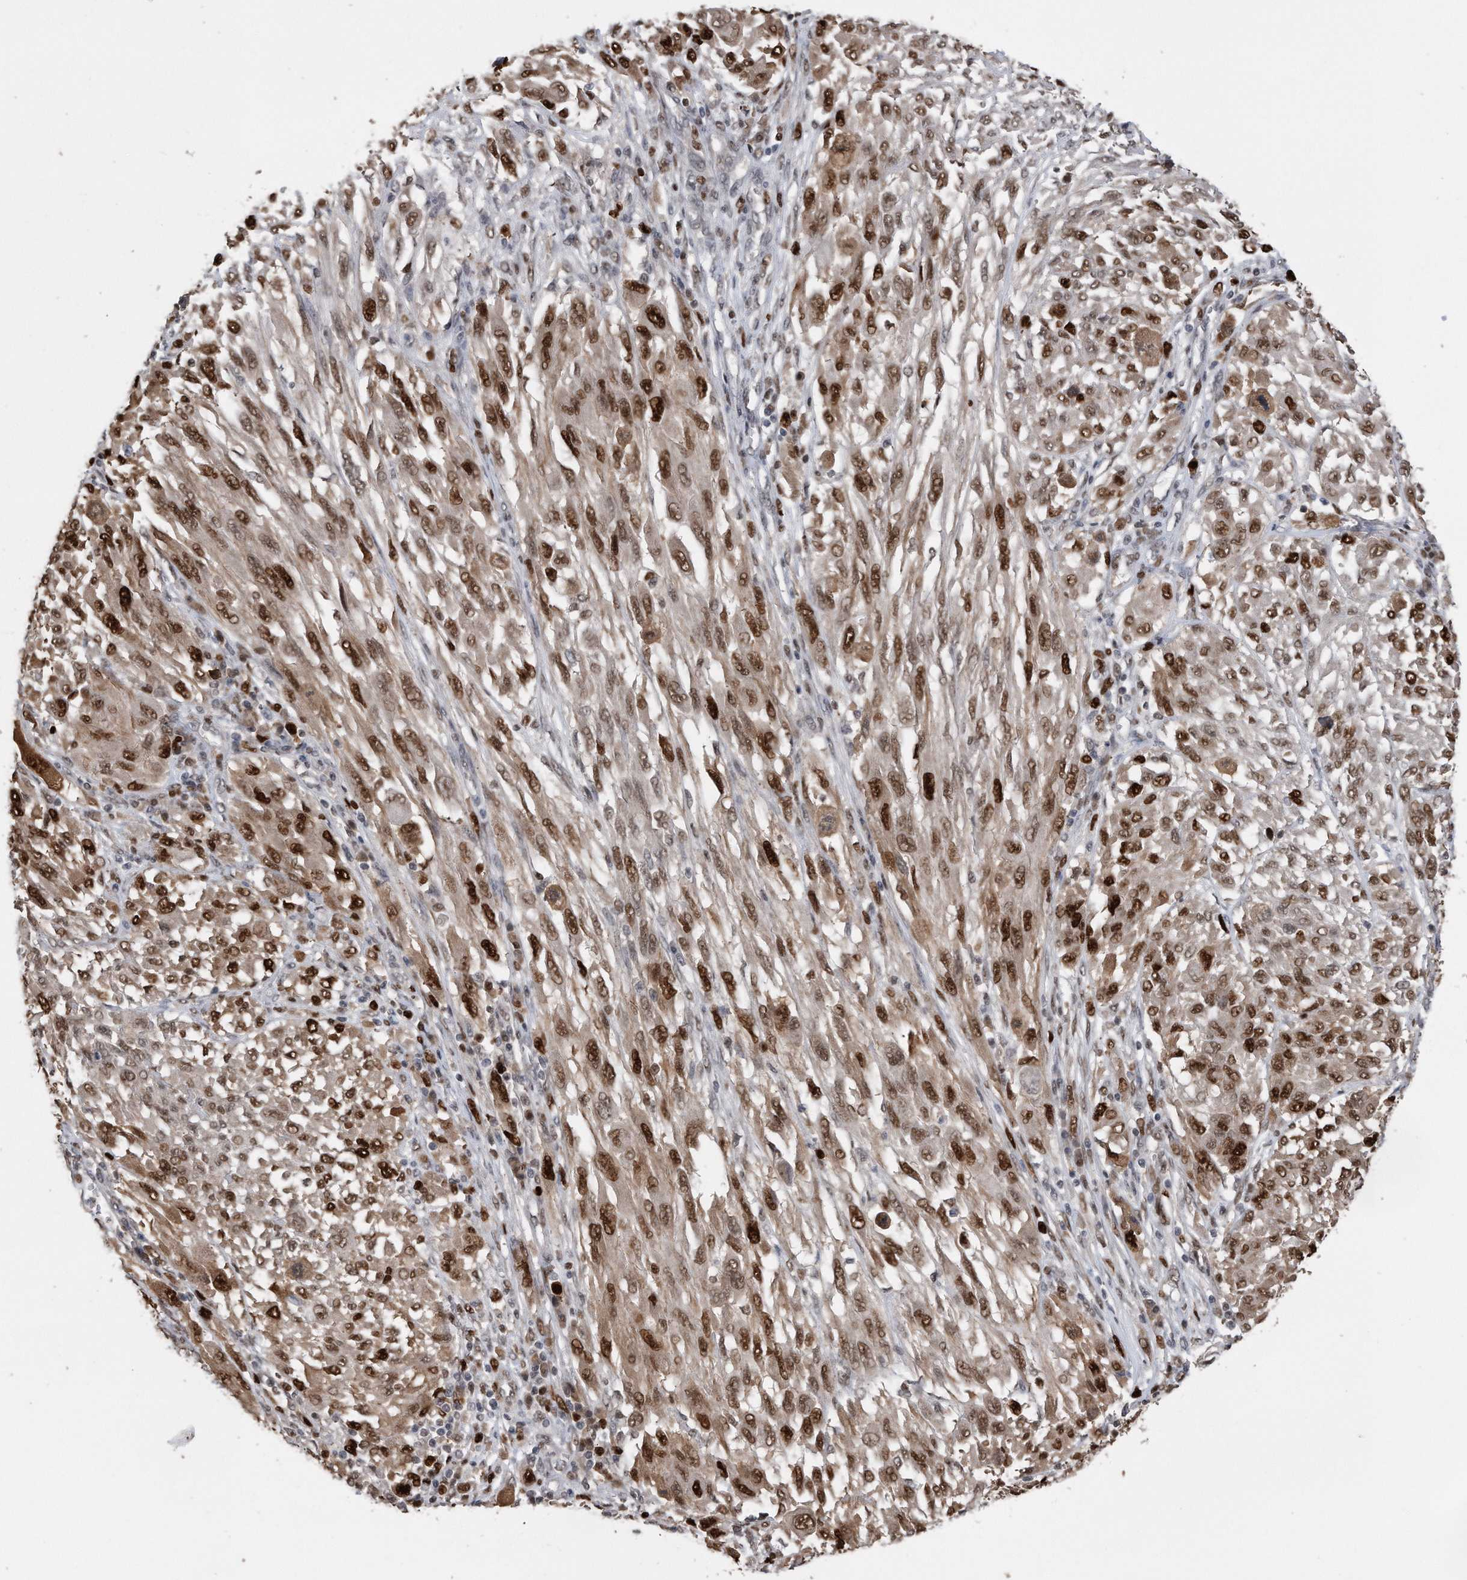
{"staining": {"intensity": "strong", "quantity": ">75%", "location": "nuclear"}, "tissue": "melanoma", "cell_type": "Tumor cells", "image_type": "cancer", "snomed": [{"axis": "morphology", "description": "Malignant melanoma, NOS"}, {"axis": "topography", "description": "Skin"}], "caption": "This histopathology image demonstrates IHC staining of human melanoma, with high strong nuclear staining in approximately >75% of tumor cells.", "gene": "PCNA", "patient": {"sex": "female", "age": 91}}